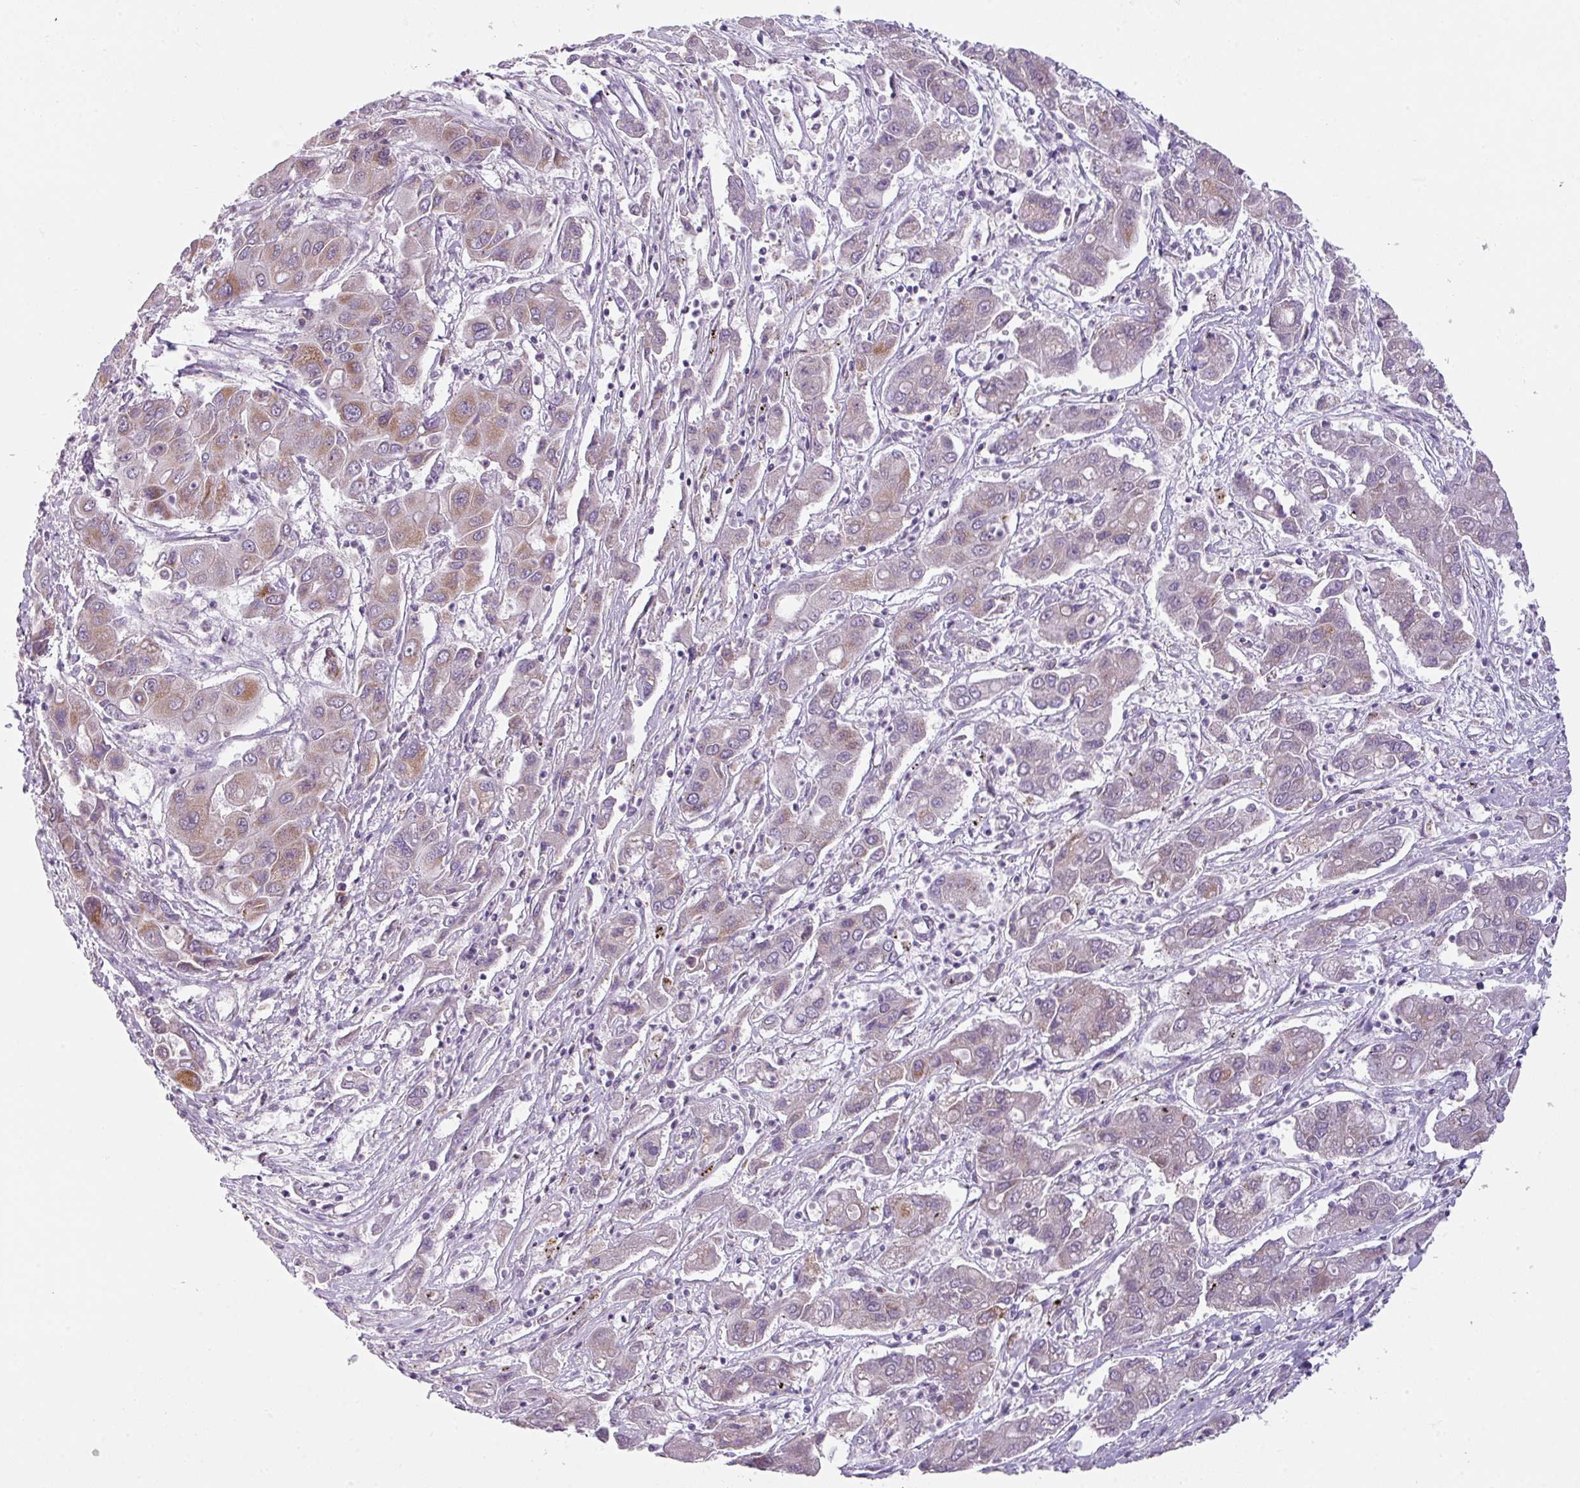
{"staining": {"intensity": "weak", "quantity": "25%-75%", "location": "cytoplasmic/membranous"}, "tissue": "liver cancer", "cell_type": "Tumor cells", "image_type": "cancer", "snomed": [{"axis": "morphology", "description": "Cholangiocarcinoma"}, {"axis": "topography", "description": "Liver"}], "caption": "DAB (3,3'-diaminobenzidine) immunohistochemical staining of liver cancer (cholangiocarcinoma) demonstrates weak cytoplasmic/membranous protein expression in about 25%-75% of tumor cells. The staining is performed using DAB brown chromogen to label protein expression. The nuclei are counter-stained blue using hematoxylin.", "gene": "C2orf68", "patient": {"sex": "male", "age": 67}}